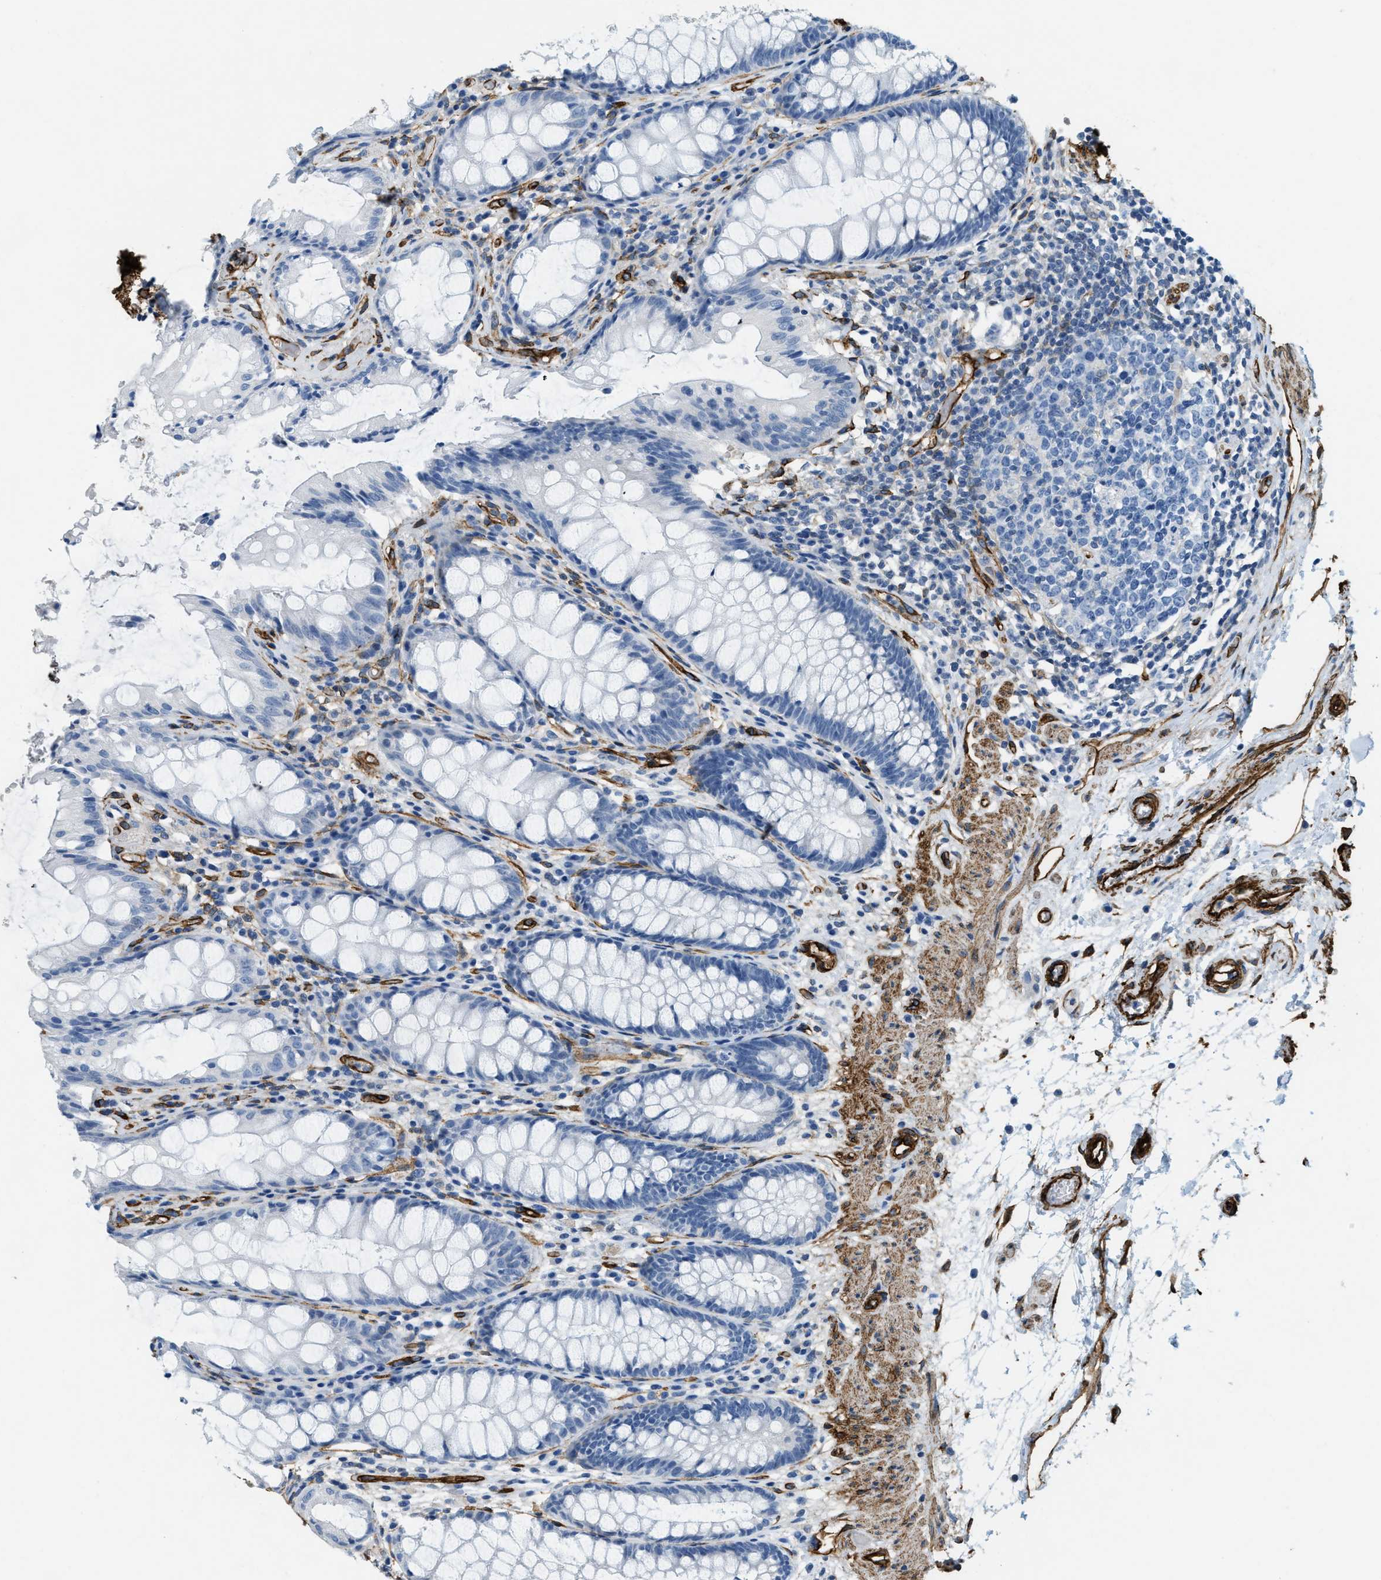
{"staining": {"intensity": "negative", "quantity": "none", "location": "none"}, "tissue": "rectum", "cell_type": "Glandular cells", "image_type": "normal", "snomed": [{"axis": "morphology", "description": "Normal tissue, NOS"}, {"axis": "topography", "description": "Rectum"}], "caption": "High magnification brightfield microscopy of unremarkable rectum stained with DAB (3,3'-diaminobenzidine) (brown) and counterstained with hematoxylin (blue): glandular cells show no significant positivity. (IHC, brightfield microscopy, high magnification).", "gene": "TMEM43", "patient": {"sex": "male", "age": 64}}